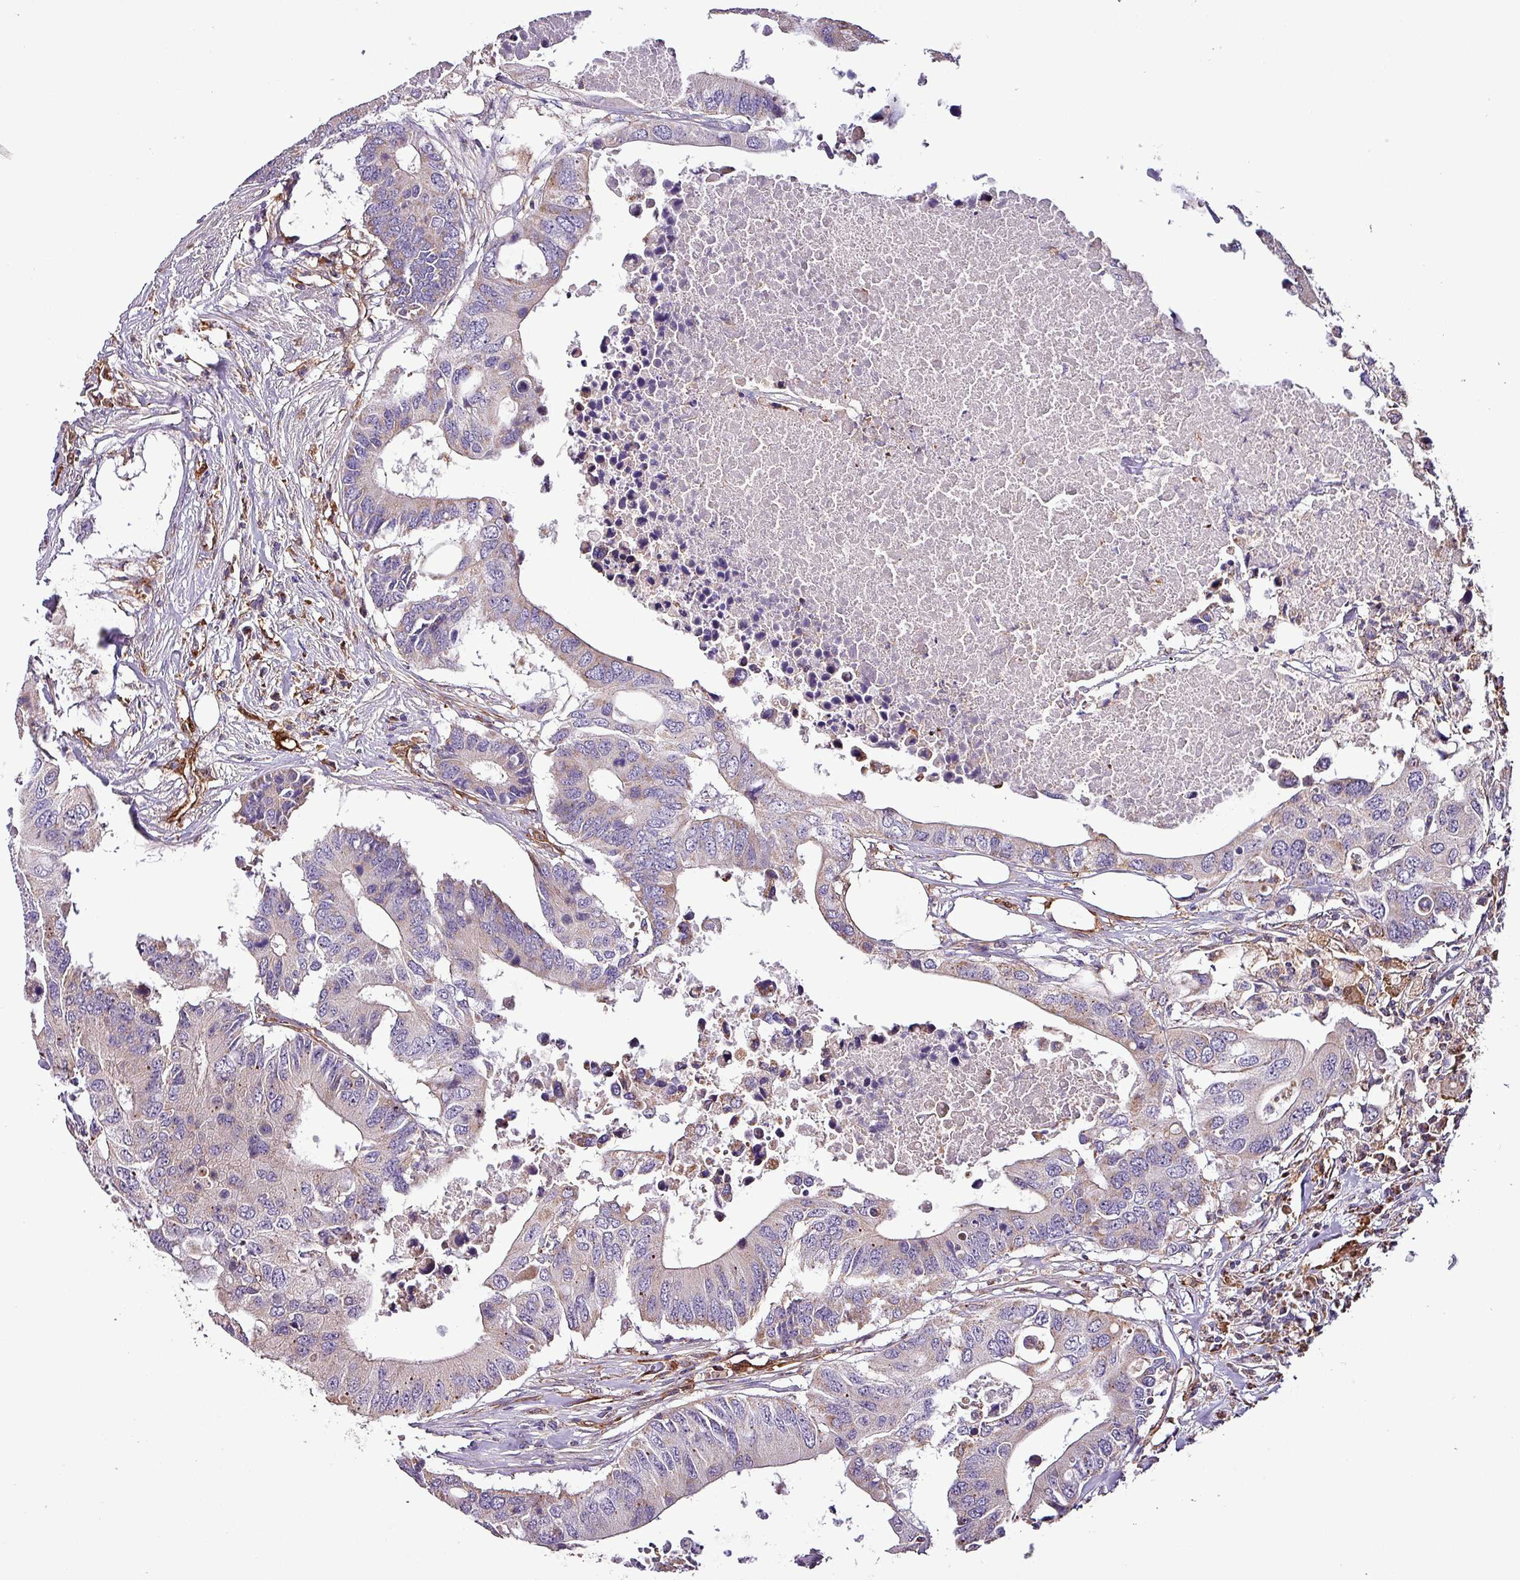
{"staining": {"intensity": "weak", "quantity": "<25%", "location": "cytoplasmic/membranous"}, "tissue": "colorectal cancer", "cell_type": "Tumor cells", "image_type": "cancer", "snomed": [{"axis": "morphology", "description": "Adenocarcinoma, NOS"}, {"axis": "topography", "description": "Colon"}], "caption": "Immunohistochemical staining of colorectal cancer (adenocarcinoma) exhibits no significant staining in tumor cells.", "gene": "SCIN", "patient": {"sex": "male", "age": 71}}